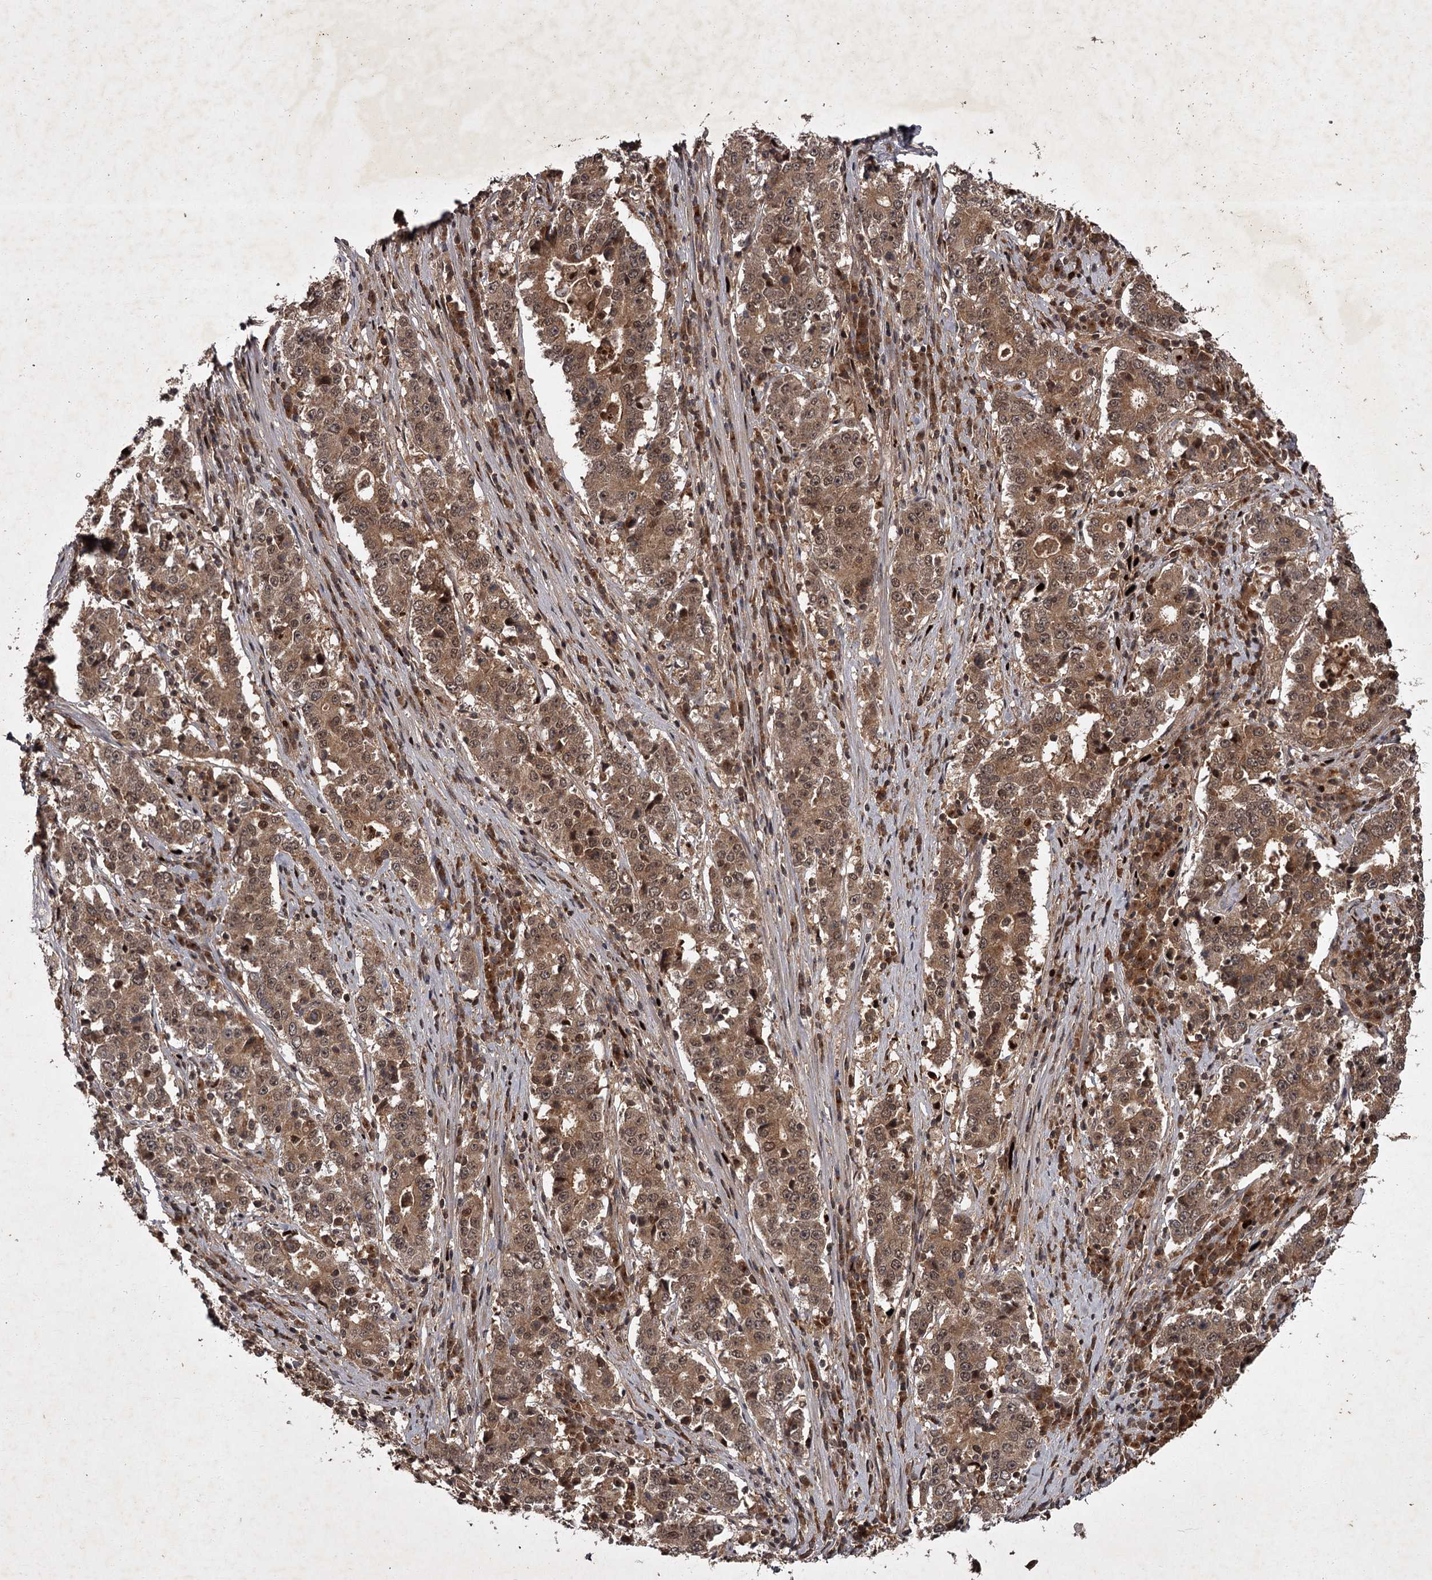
{"staining": {"intensity": "moderate", "quantity": ">75%", "location": "cytoplasmic/membranous,nuclear"}, "tissue": "stomach cancer", "cell_type": "Tumor cells", "image_type": "cancer", "snomed": [{"axis": "morphology", "description": "Adenocarcinoma, NOS"}, {"axis": "topography", "description": "Stomach"}], "caption": "Stomach adenocarcinoma stained with a protein marker shows moderate staining in tumor cells.", "gene": "TBC1D23", "patient": {"sex": "male", "age": 59}}